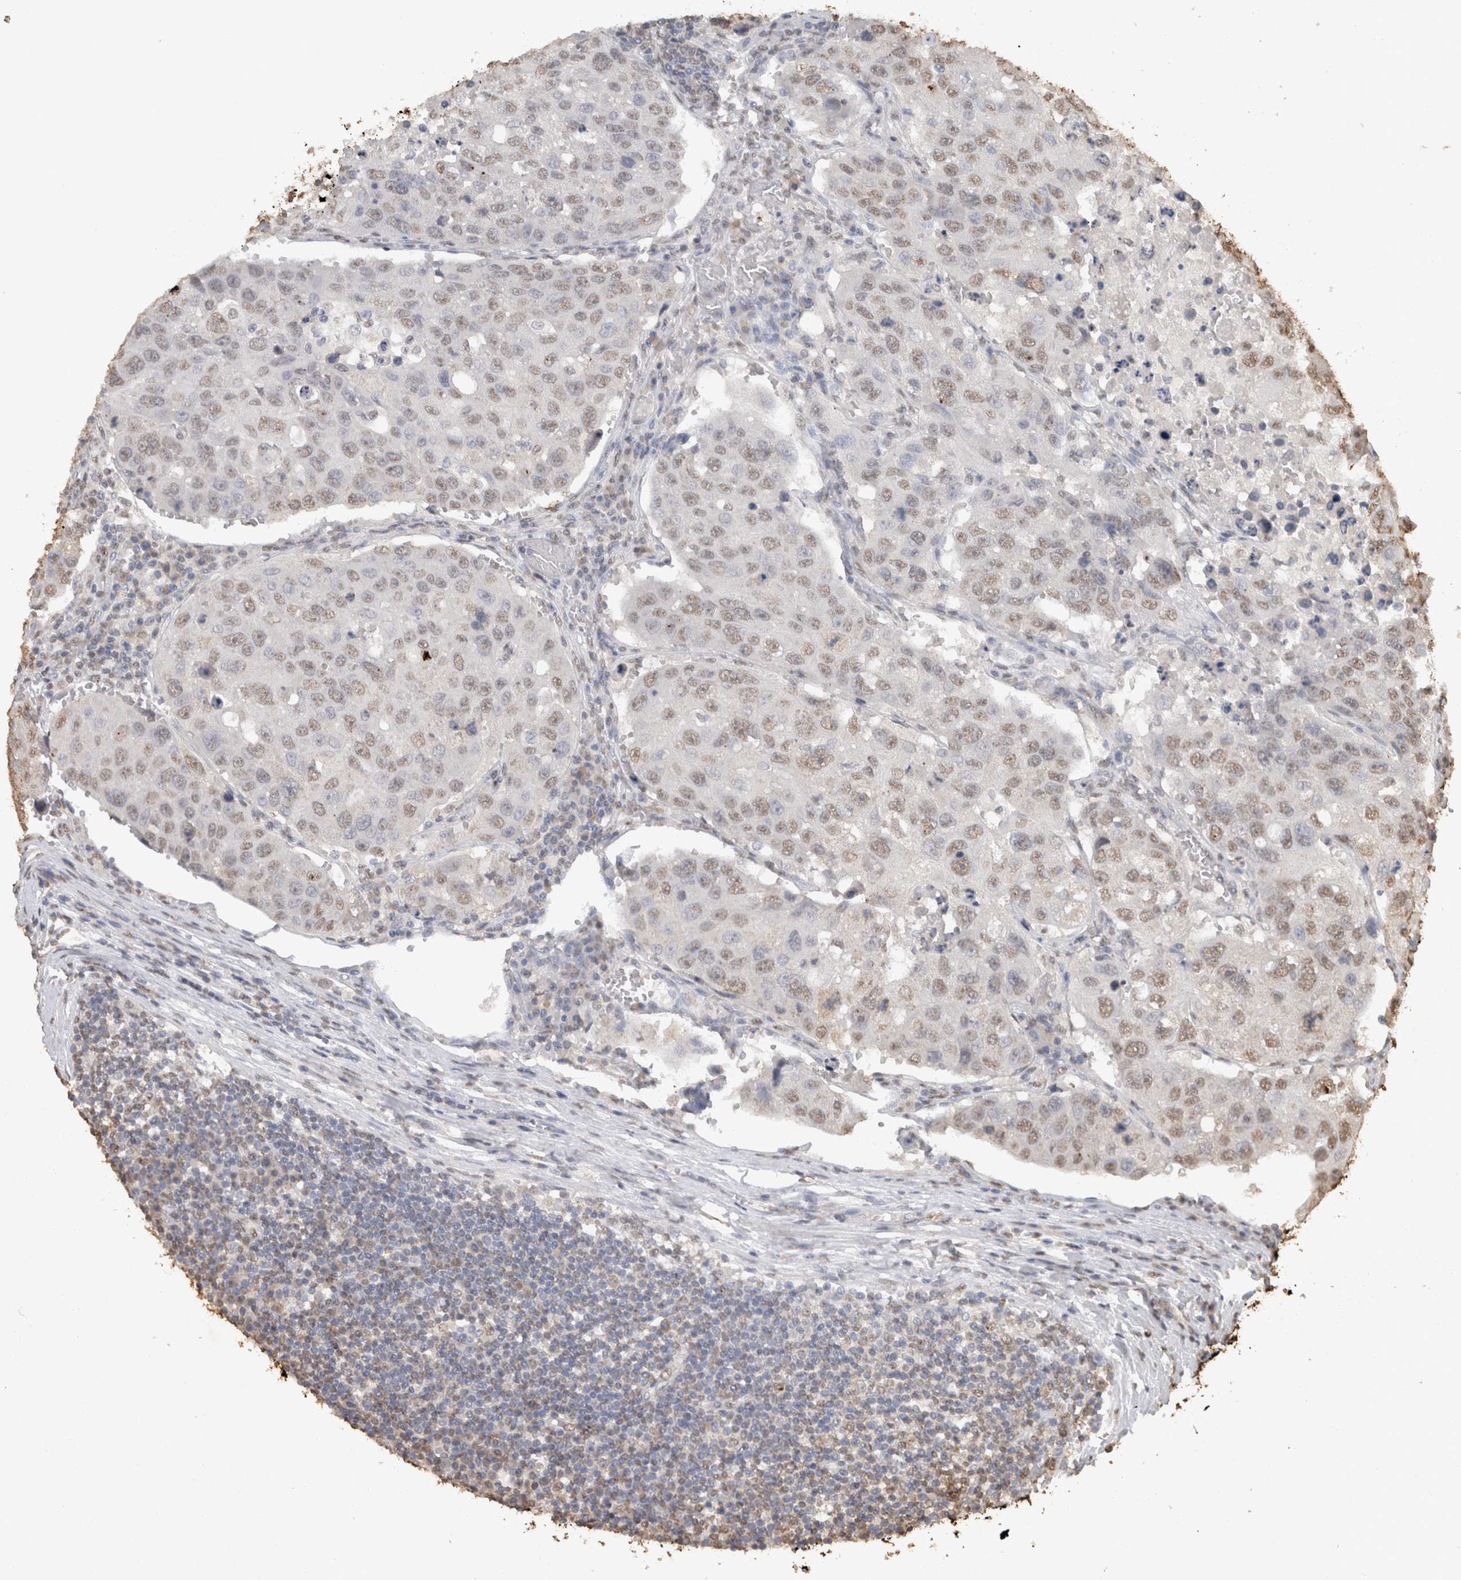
{"staining": {"intensity": "weak", "quantity": ">75%", "location": "nuclear"}, "tissue": "urothelial cancer", "cell_type": "Tumor cells", "image_type": "cancer", "snomed": [{"axis": "morphology", "description": "Urothelial carcinoma, High grade"}, {"axis": "topography", "description": "Lymph node"}, {"axis": "topography", "description": "Urinary bladder"}], "caption": "A histopathology image of high-grade urothelial carcinoma stained for a protein shows weak nuclear brown staining in tumor cells.", "gene": "HAND2", "patient": {"sex": "male", "age": 51}}